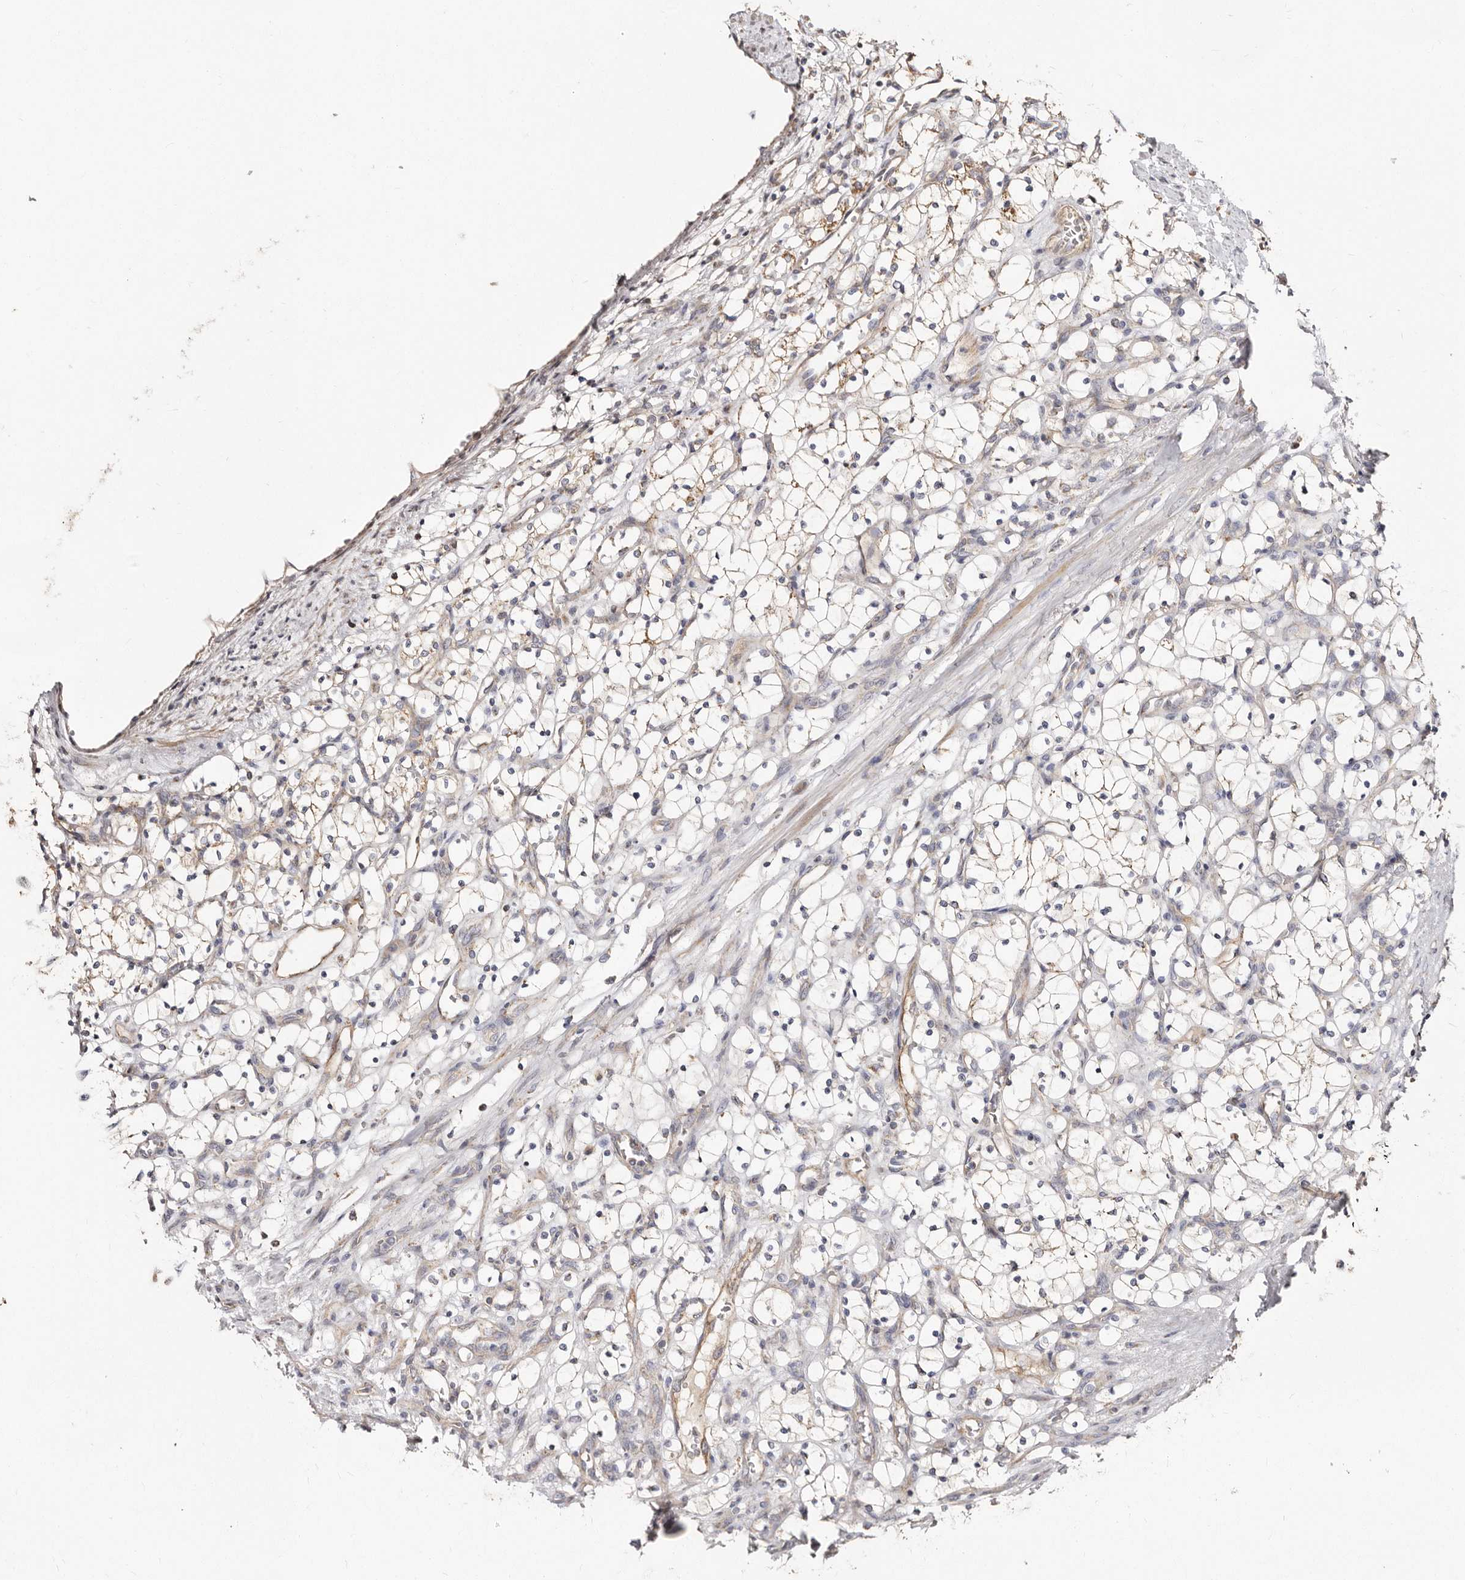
{"staining": {"intensity": "weak", "quantity": ">75%", "location": "cytoplasmic/membranous"}, "tissue": "renal cancer", "cell_type": "Tumor cells", "image_type": "cancer", "snomed": [{"axis": "morphology", "description": "Adenocarcinoma, NOS"}, {"axis": "topography", "description": "Kidney"}], "caption": "The immunohistochemical stain labels weak cytoplasmic/membranous positivity in tumor cells of adenocarcinoma (renal) tissue.", "gene": "BAIAP2L1", "patient": {"sex": "female", "age": 69}}